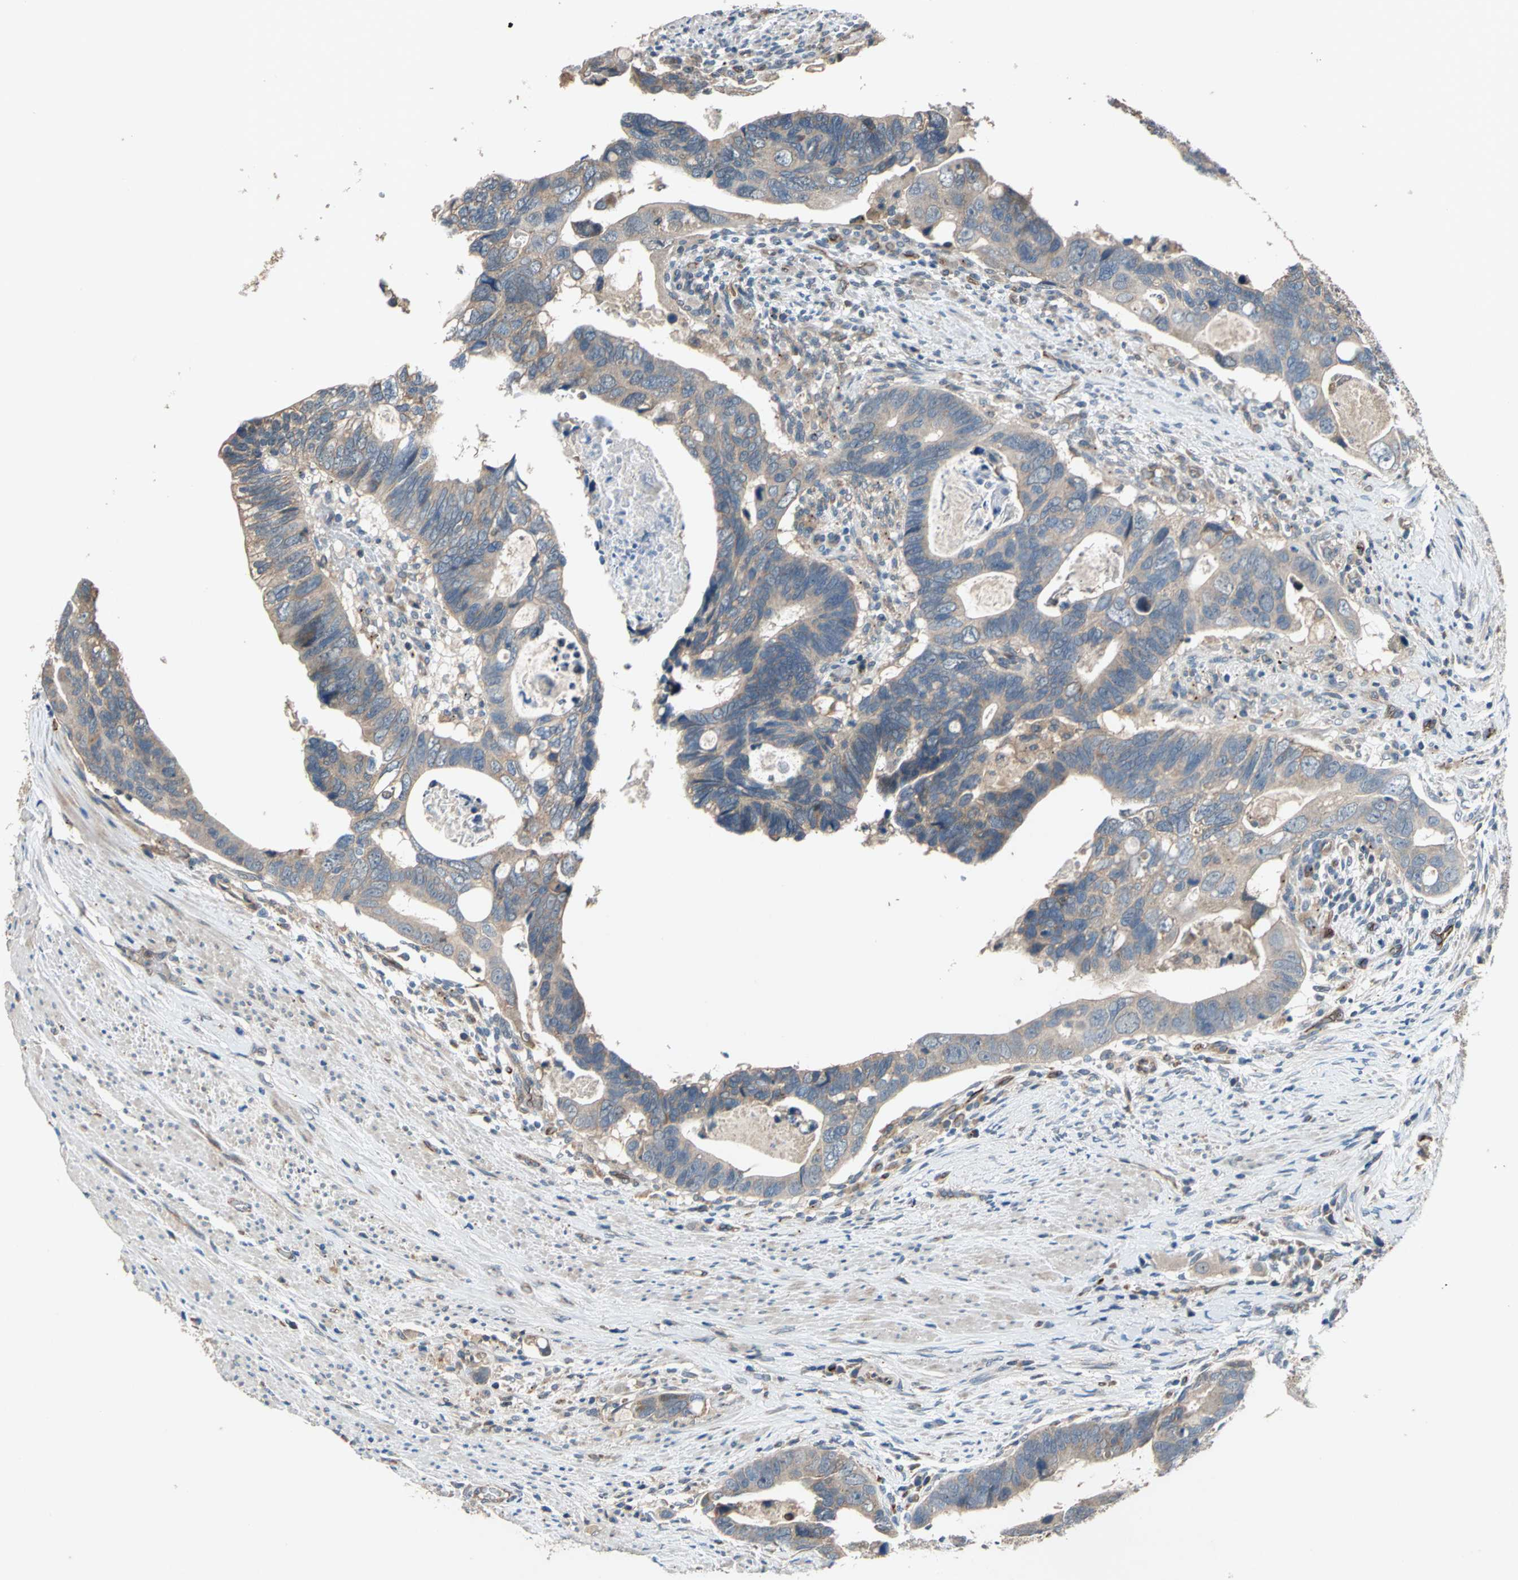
{"staining": {"intensity": "weak", "quantity": "25%-75%", "location": "cytoplasmic/membranous"}, "tissue": "colorectal cancer", "cell_type": "Tumor cells", "image_type": "cancer", "snomed": [{"axis": "morphology", "description": "Adenocarcinoma, NOS"}, {"axis": "topography", "description": "Rectum"}], "caption": "There is low levels of weak cytoplasmic/membranous expression in tumor cells of colorectal cancer (adenocarcinoma), as demonstrated by immunohistochemical staining (brown color).", "gene": "EMCN", "patient": {"sex": "male", "age": 53}}